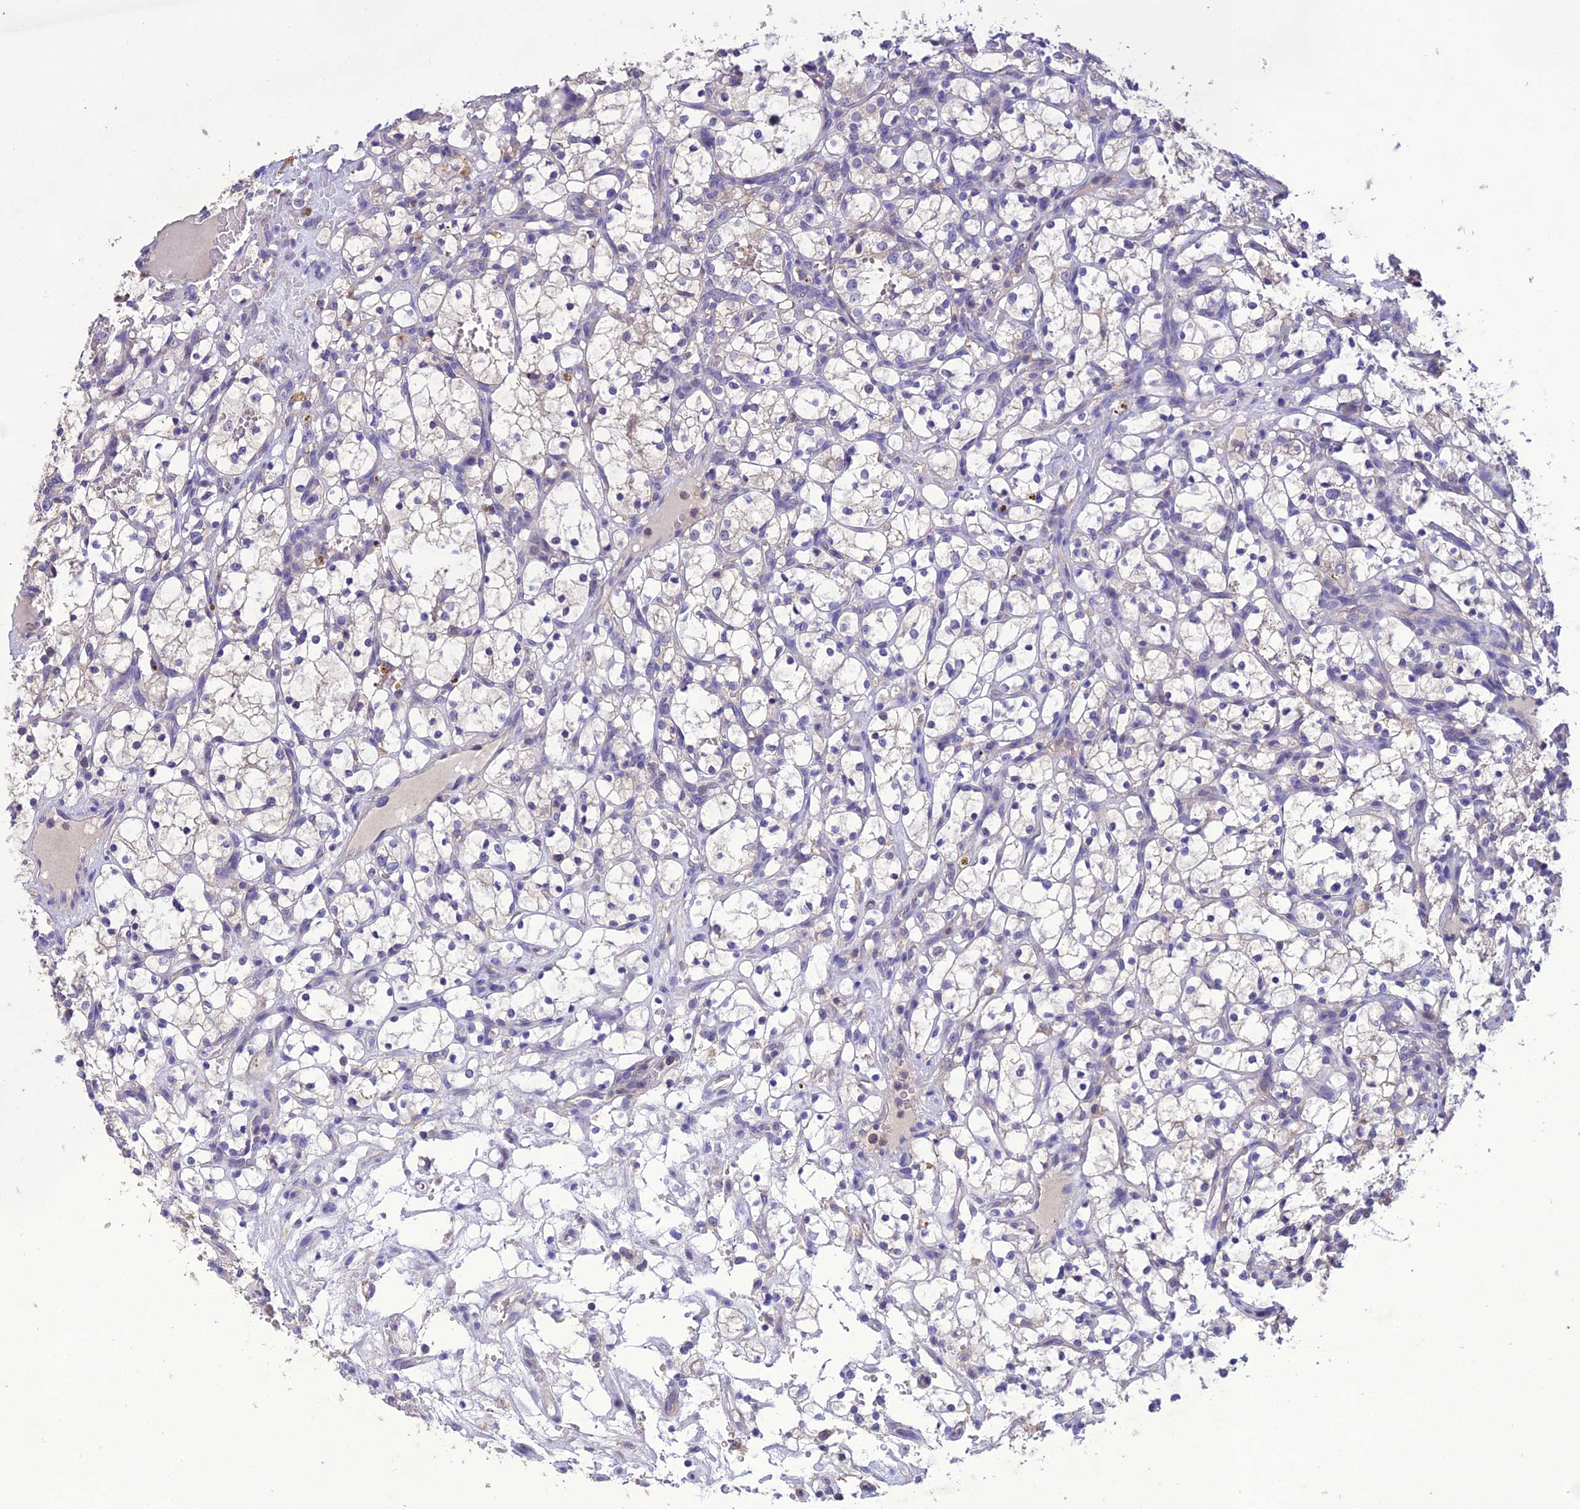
{"staining": {"intensity": "negative", "quantity": "none", "location": "none"}, "tissue": "renal cancer", "cell_type": "Tumor cells", "image_type": "cancer", "snomed": [{"axis": "morphology", "description": "Adenocarcinoma, NOS"}, {"axis": "topography", "description": "Kidney"}], "caption": "Immunohistochemical staining of human renal adenocarcinoma shows no significant staining in tumor cells. (Brightfield microscopy of DAB (3,3'-diaminobenzidine) immunohistochemistry (IHC) at high magnification).", "gene": "SNX24", "patient": {"sex": "female", "age": 69}}